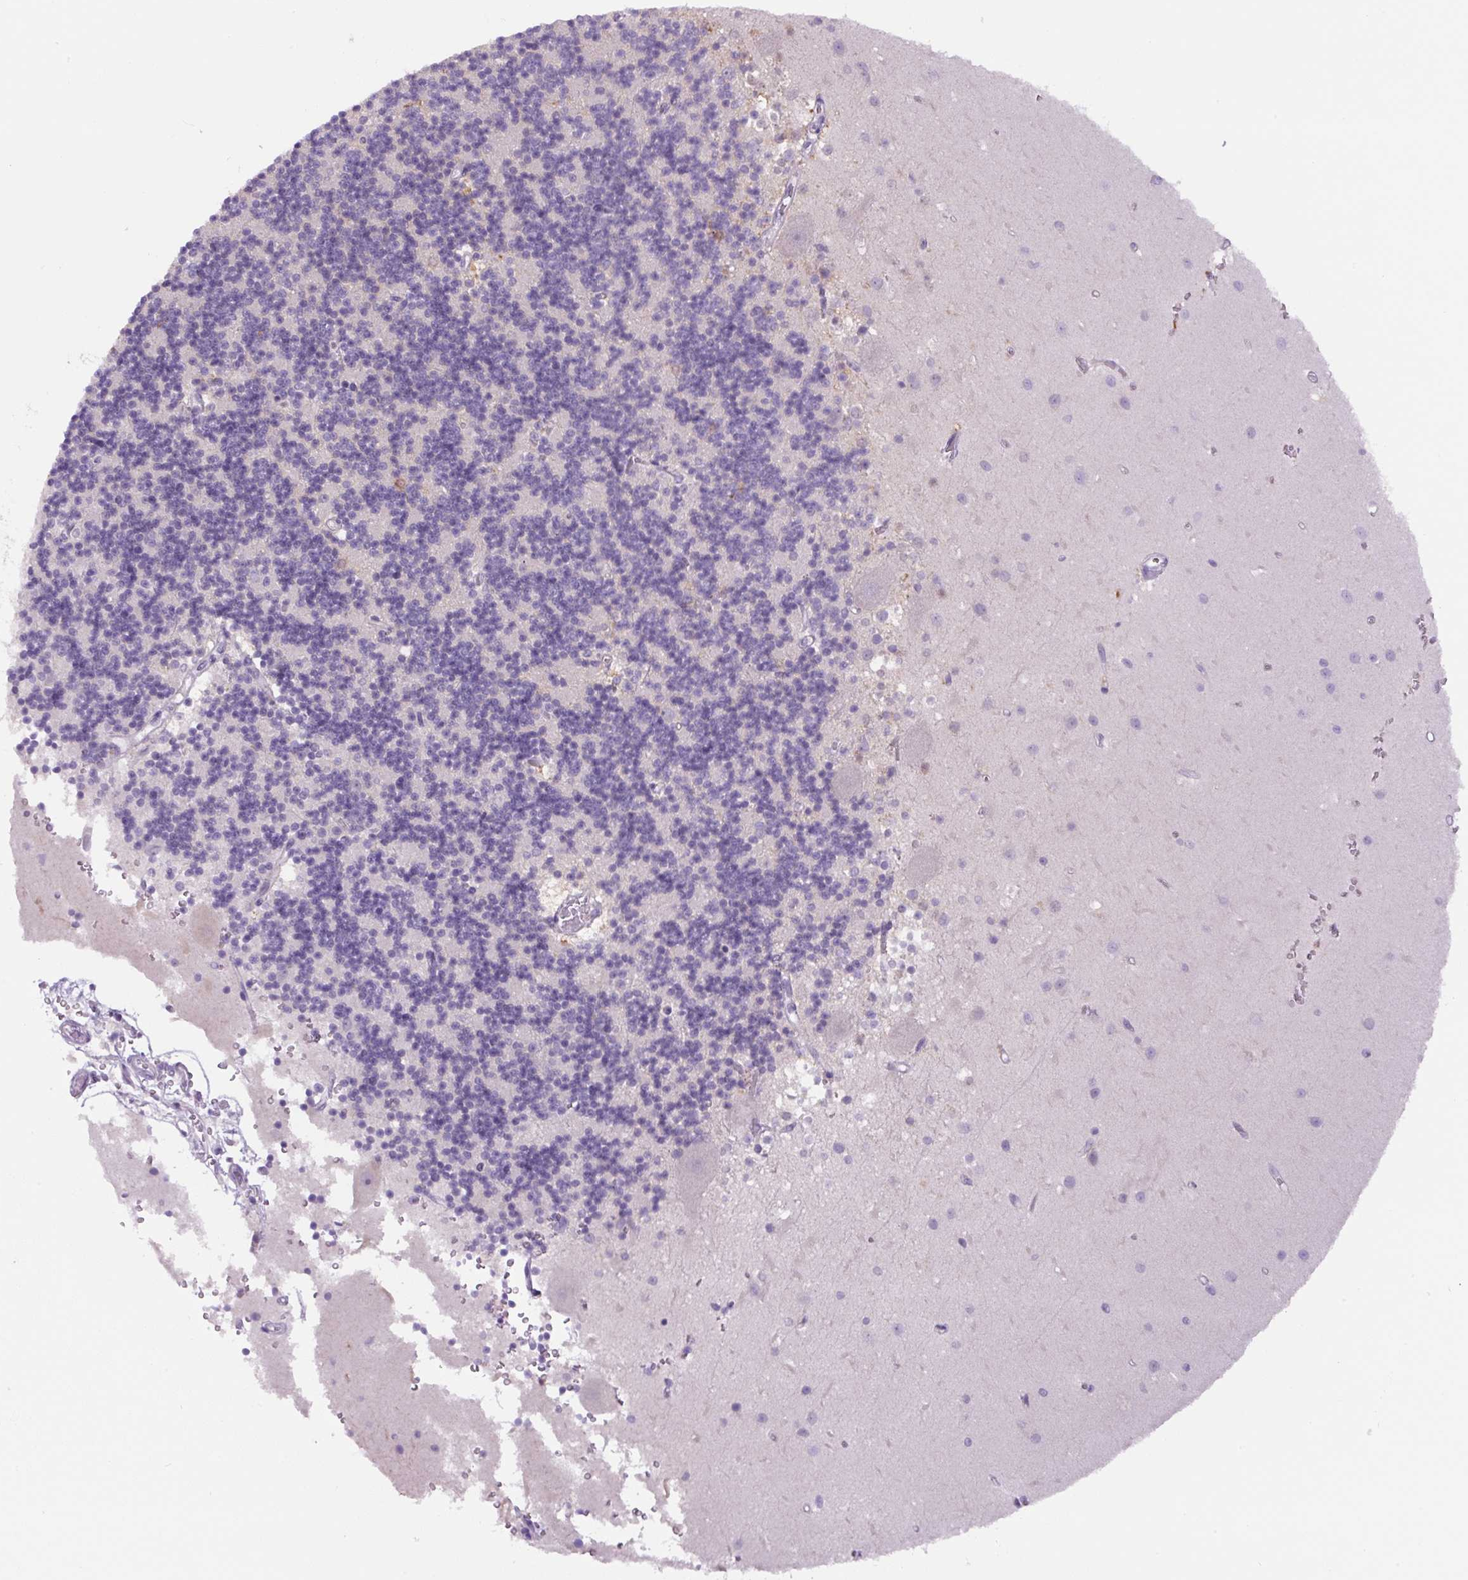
{"staining": {"intensity": "negative", "quantity": "none", "location": "none"}, "tissue": "cerebellum", "cell_type": "Cells in granular layer", "image_type": "normal", "snomed": [{"axis": "morphology", "description": "Normal tissue, NOS"}, {"axis": "topography", "description": "Cerebellum"}], "caption": "DAB (3,3'-diaminobenzidine) immunohistochemical staining of benign cerebellum reveals no significant expression in cells in granular layer.", "gene": "RYBP", "patient": {"sex": "male", "age": 54}}